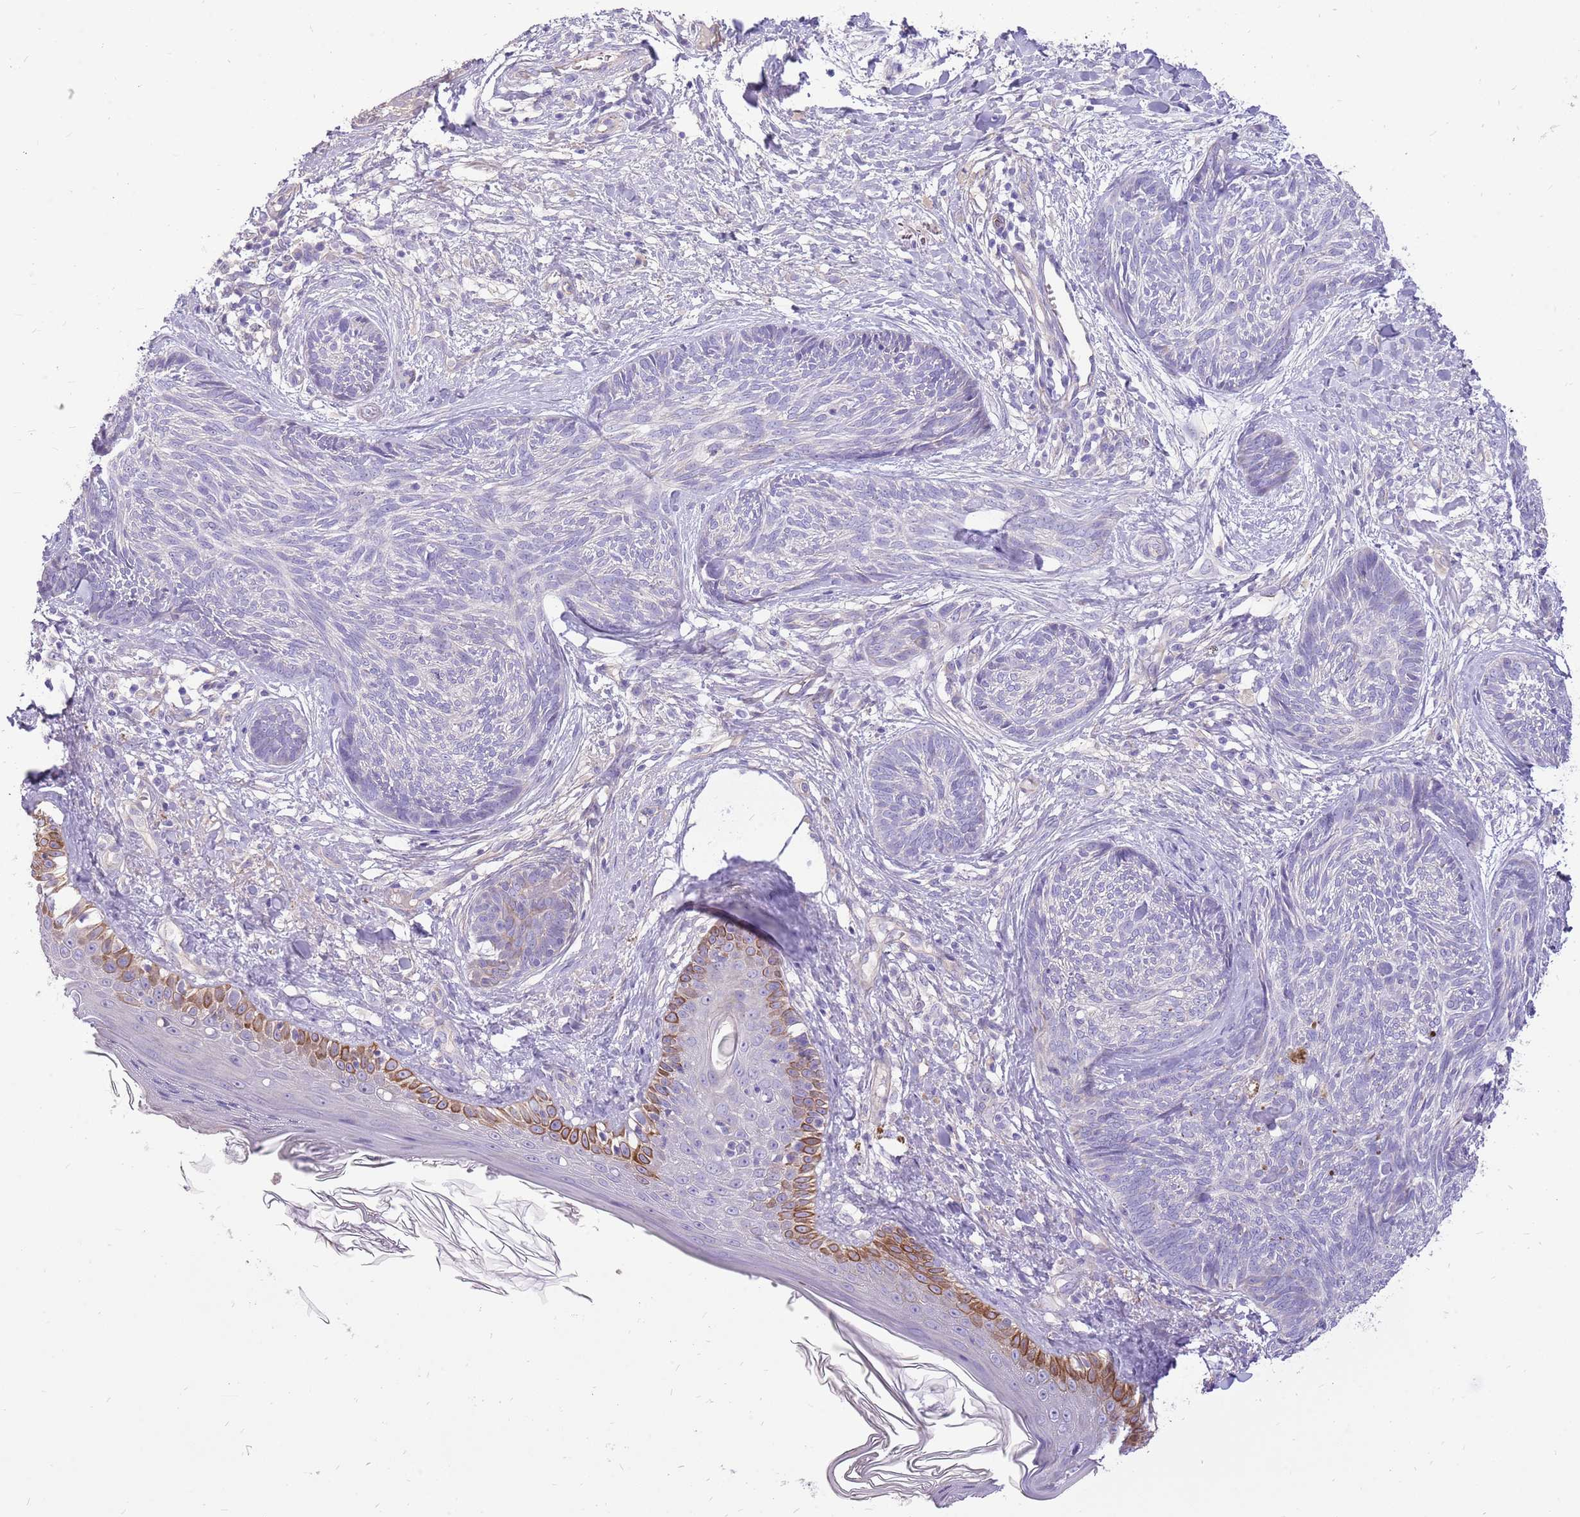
{"staining": {"intensity": "negative", "quantity": "none", "location": "none"}, "tissue": "skin cancer", "cell_type": "Tumor cells", "image_type": "cancer", "snomed": [{"axis": "morphology", "description": "Basal cell carcinoma"}, {"axis": "topography", "description": "Skin"}], "caption": "Tumor cells show no significant staining in skin cancer.", "gene": "NTN4", "patient": {"sex": "male", "age": 73}}